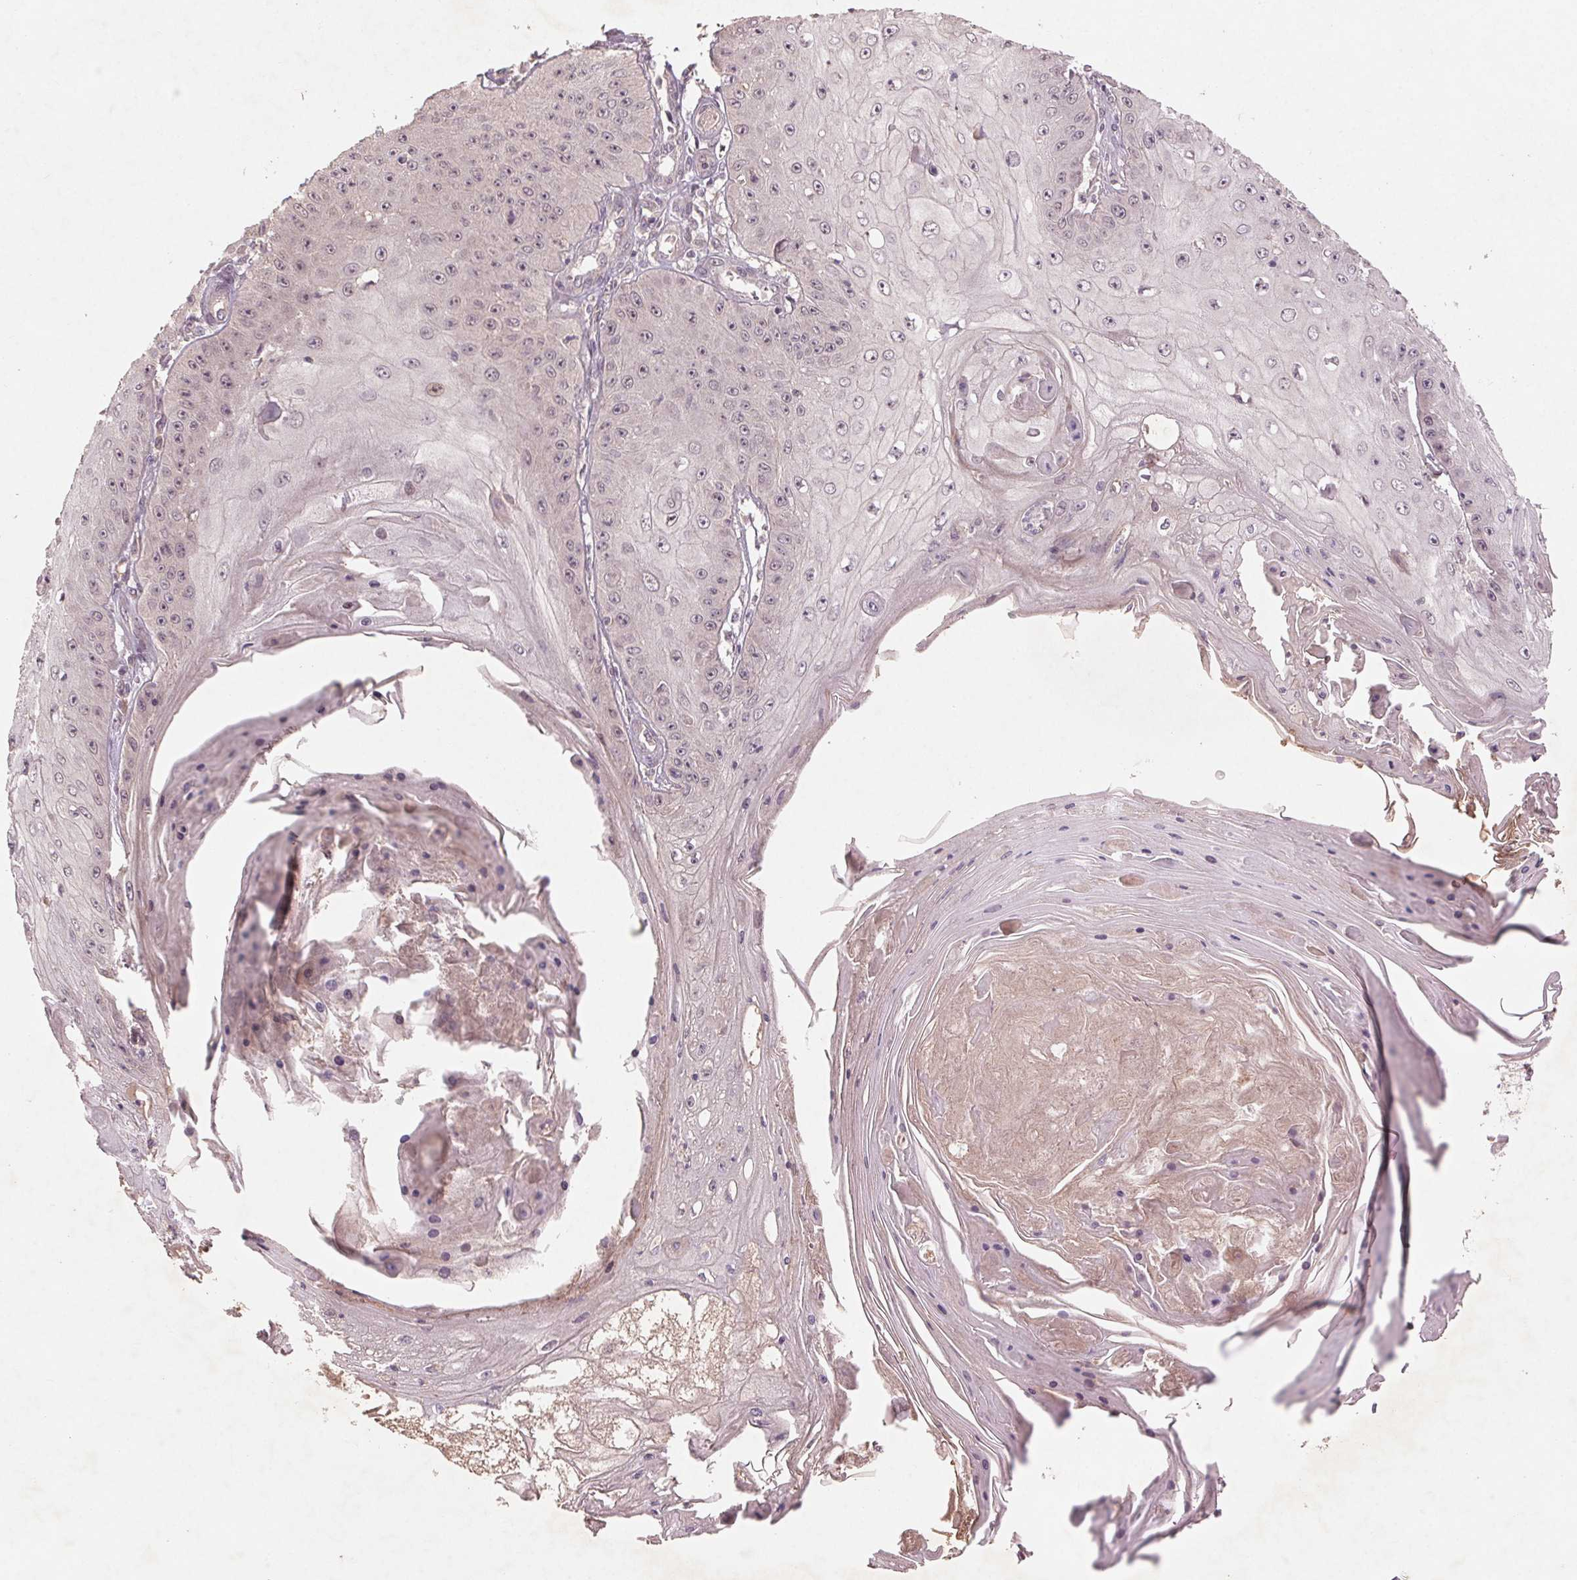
{"staining": {"intensity": "negative", "quantity": "none", "location": "none"}, "tissue": "skin cancer", "cell_type": "Tumor cells", "image_type": "cancer", "snomed": [{"axis": "morphology", "description": "Squamous cell carcinoma, NOS"}, {"axis": "topography", "description": "Skin"}], "caption": "An image of human squamous cell carcinoma (skin) is negative for staining in tumor cells.", "gene": "SMLR1", "patient": {"sex": "male", "age": 70}}